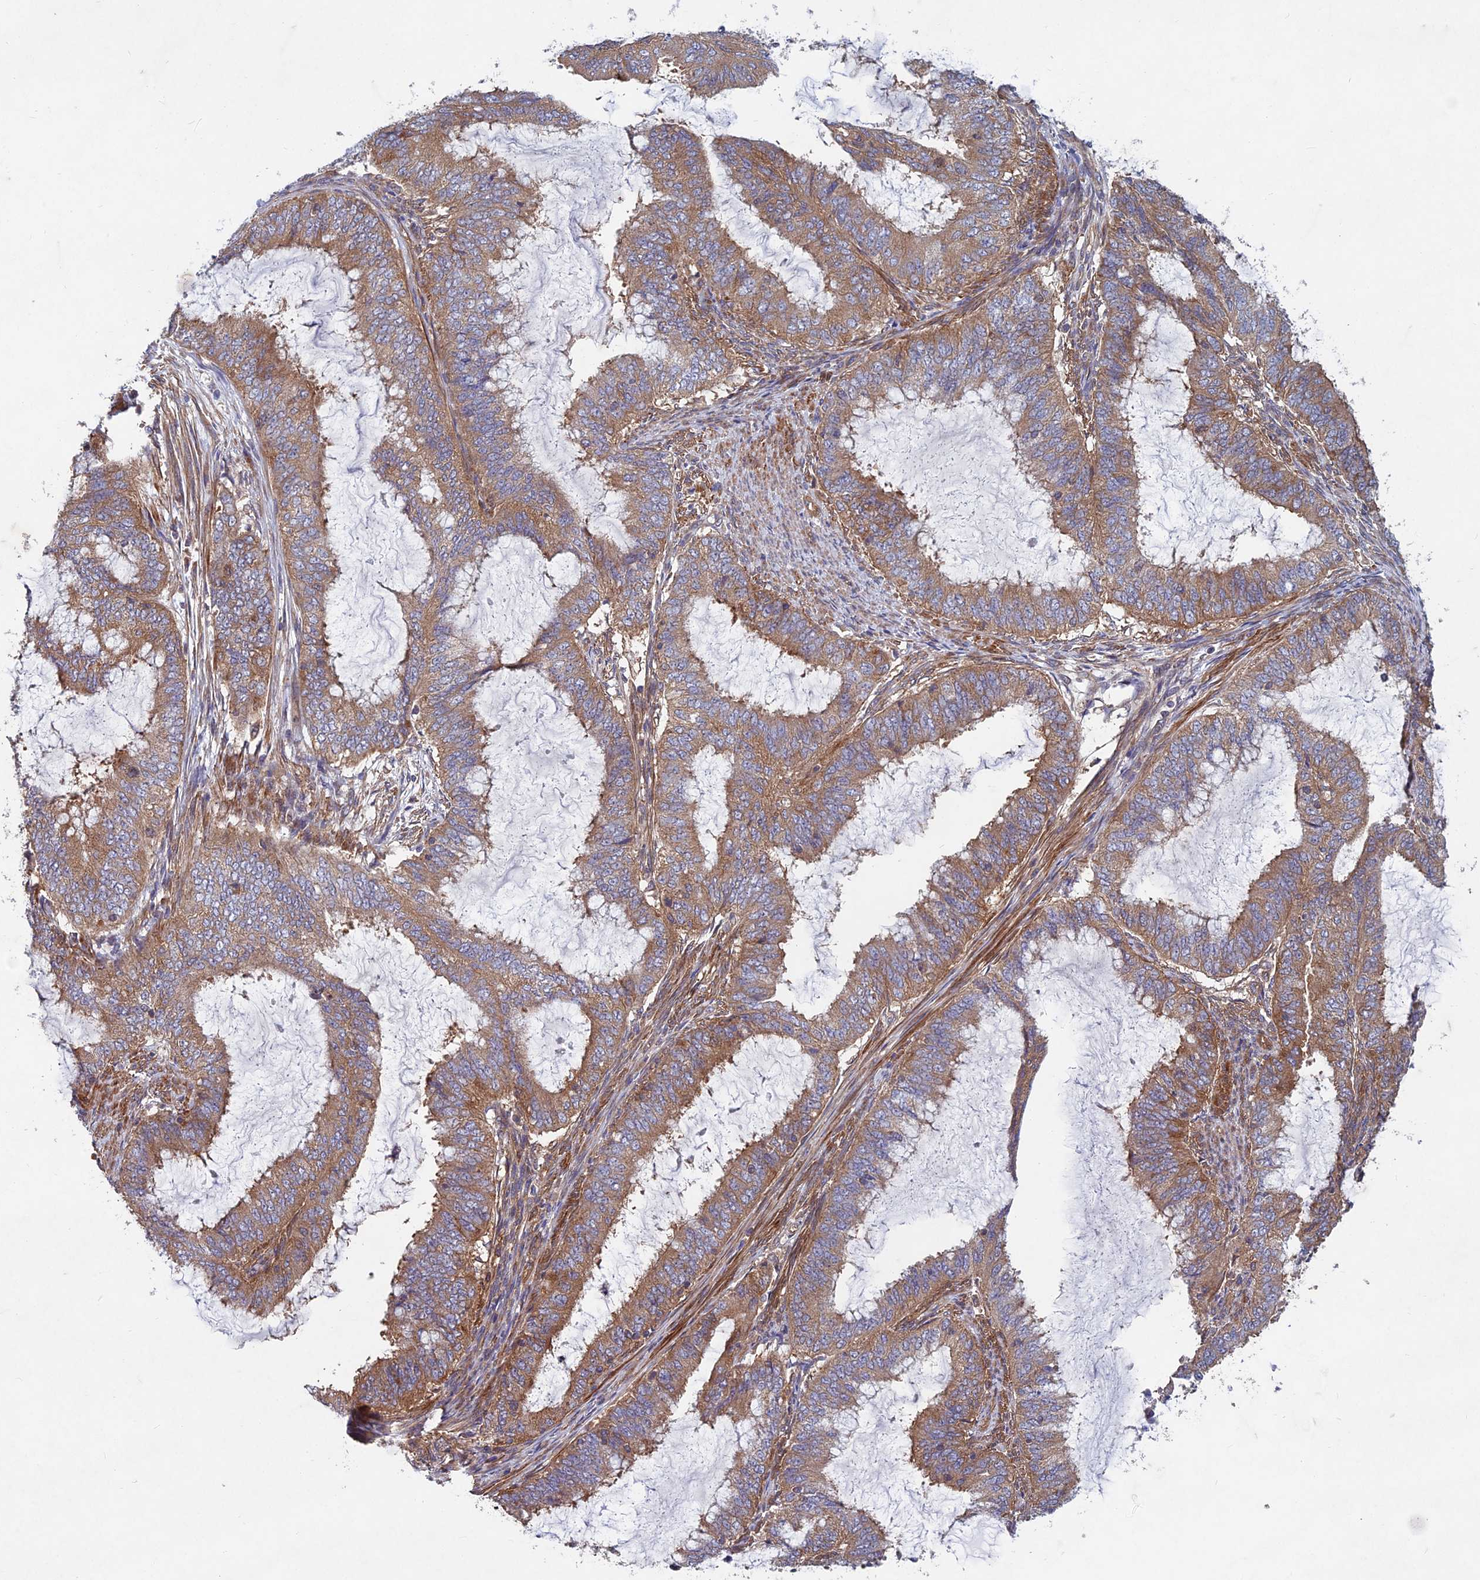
{"staining": {"intensity": "moderate", "quantity": ">75%", "location": "cytoplasmic/membranous"}, "tissue": "endometrial cancer", "cell_type": "Tumor cells", "image_type": "cancer", "snomed": [{"axis": "morphology", "description": "Adenocarcinoma, NOS"}, {"axis": "topography", "description": "Endometrium"}], "caption": "Immunohistochemistry micrograph of human endometrial cancer stained for a protein (brown), which shows medium levels of moderate cytoplasmic/membranous expression in approximately >75% of tumor cells.", "gene": "NCAPG", "patient": {"sex": "female", "age": 51}}